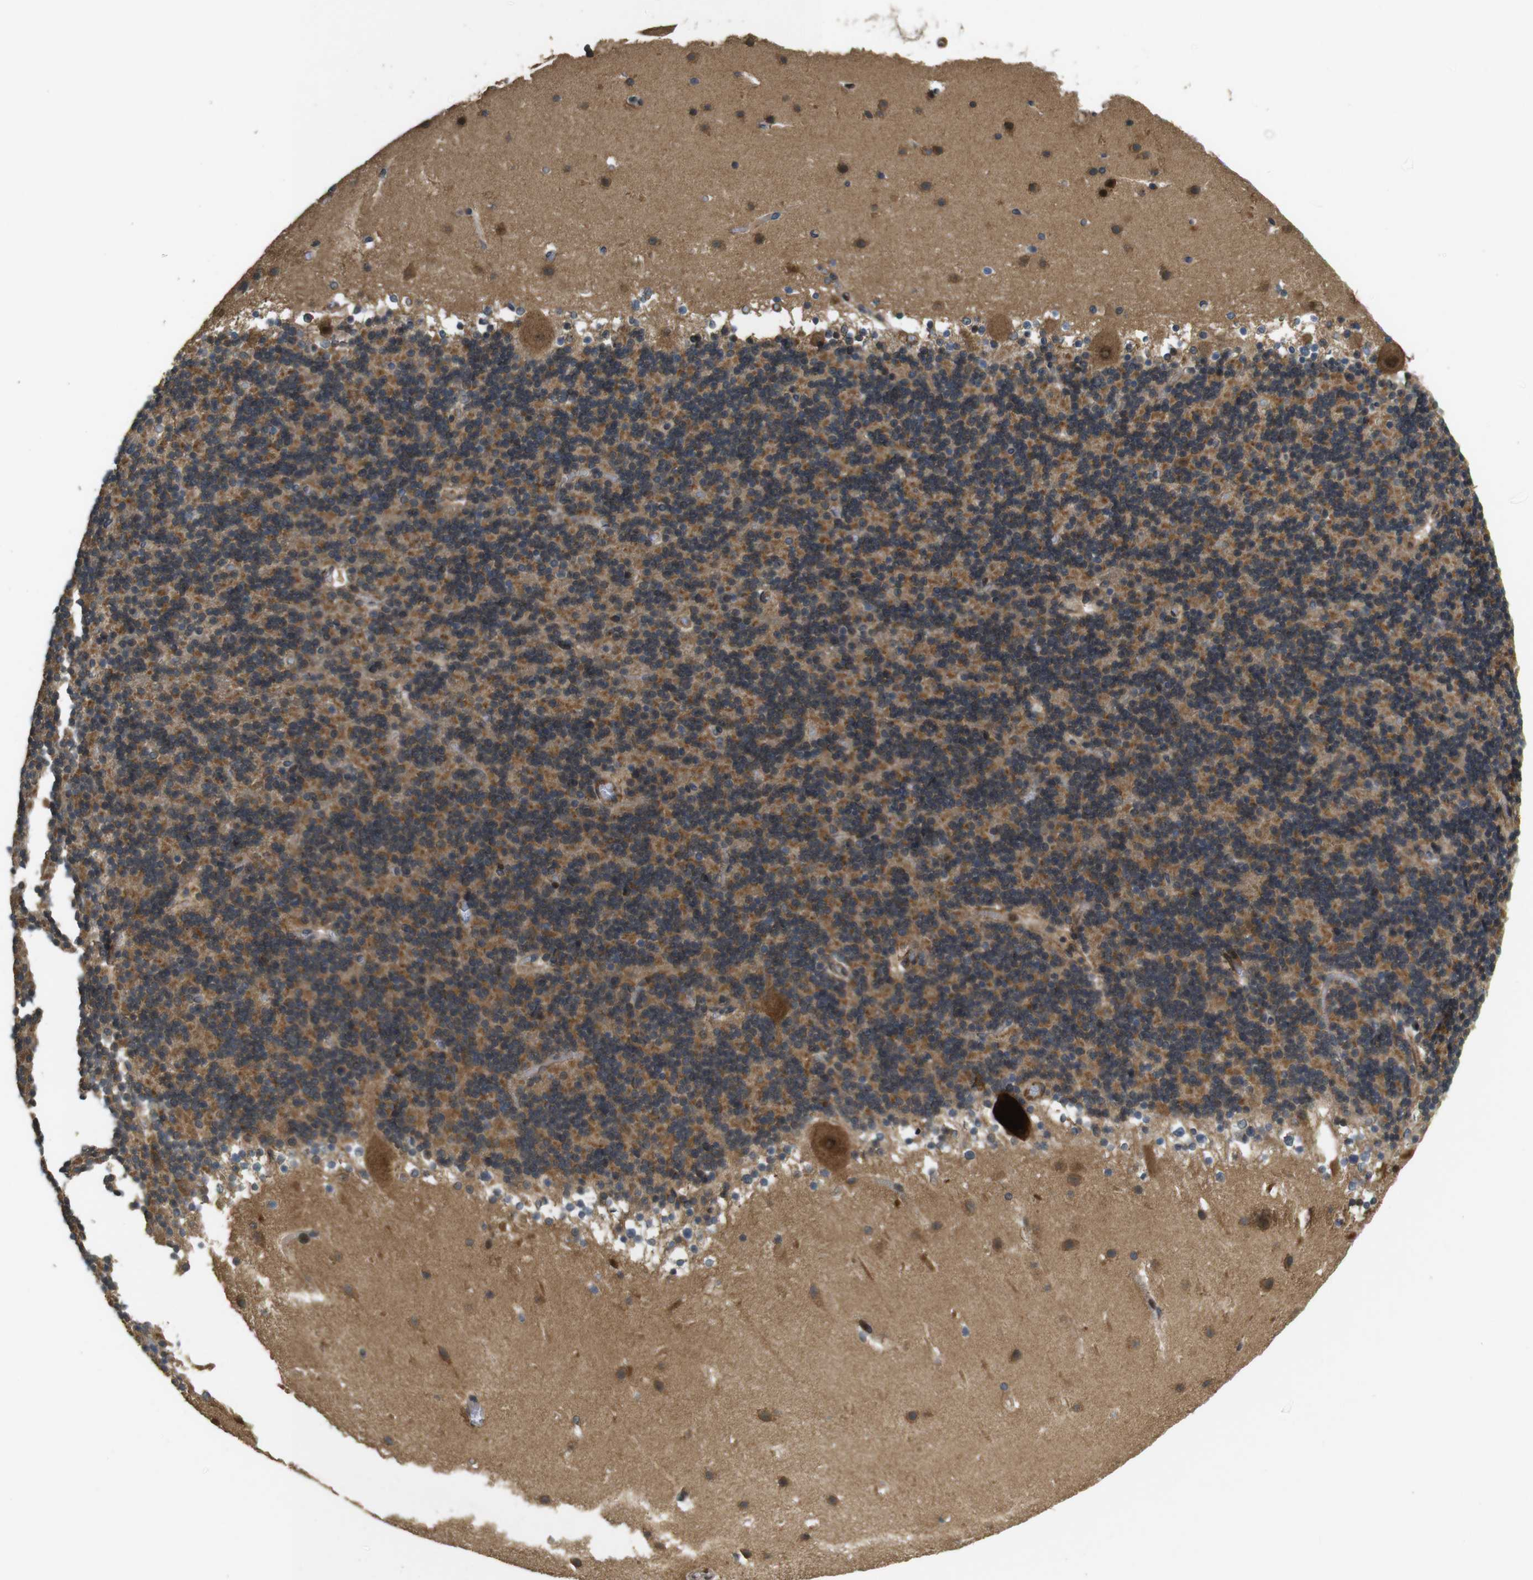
{"staining": {"intensity": "moderate", "quantity": ">75%", "location": "cytoplasmic/membranous"}, "tissue": "cerebellum", "cell_type": "Cells in granular layer", "image_type": "normal", "snomed": [{"axis": "morphology", "description": "Normal tissue, NOS"}, {"axis": "topography", "description": "Cerebellum"}], "caption": "IHC of unremarkable cerebellum reveals medium levels of moderate cytoplasmic/membranous staining in approximately >75% of cells in granular layer. (brown staining indicates protein expression, while blue staining denotes nuclei).", "gene": "BNIP3", "patient": {"sex": "male", "age": 45}}